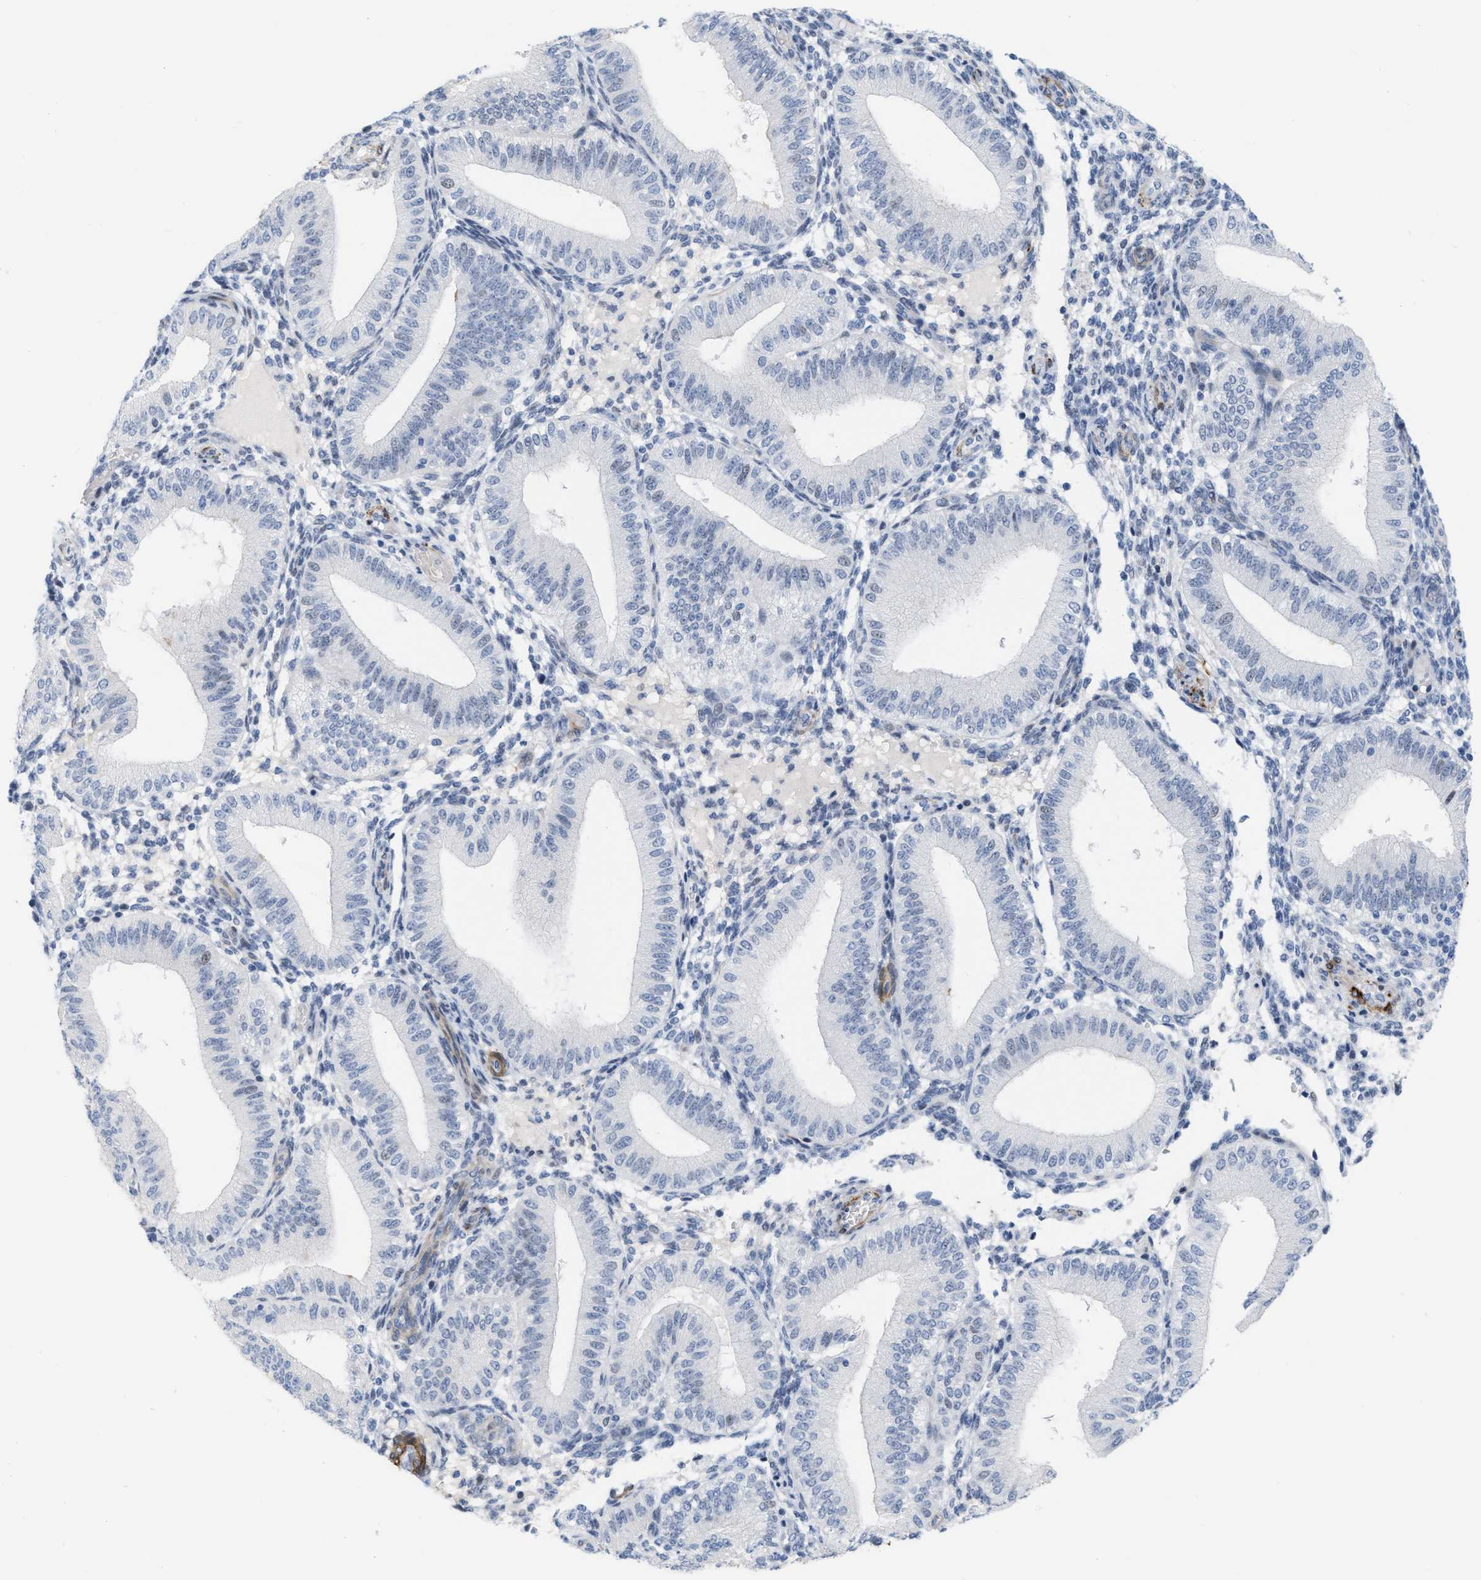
{"staining": {"intensity": "negative", "quantity": "none", "location": "none"}, "tissue": "endometrium", "cell_type": "Cells in endometrial stroma", "image_type": "normal", "snomed": [{"axis": "morphology", "description": "Normal tissue, NOS"}, {"axis": "topography", "description": "Endometrium"}], "caption": "DAB (3,3'-diaminobenzidine) immunohistochemical staining of unremarkable endometrium shows no significant expression in cells in endometrial stroma. The staining is performed using DAB (3,3'-diaminobenzidine) brown chromogen with nuclei counter-stained in using hematoxylin.", "gene": "TAGLN", "patient": {"sex": "female", "age": 39}}